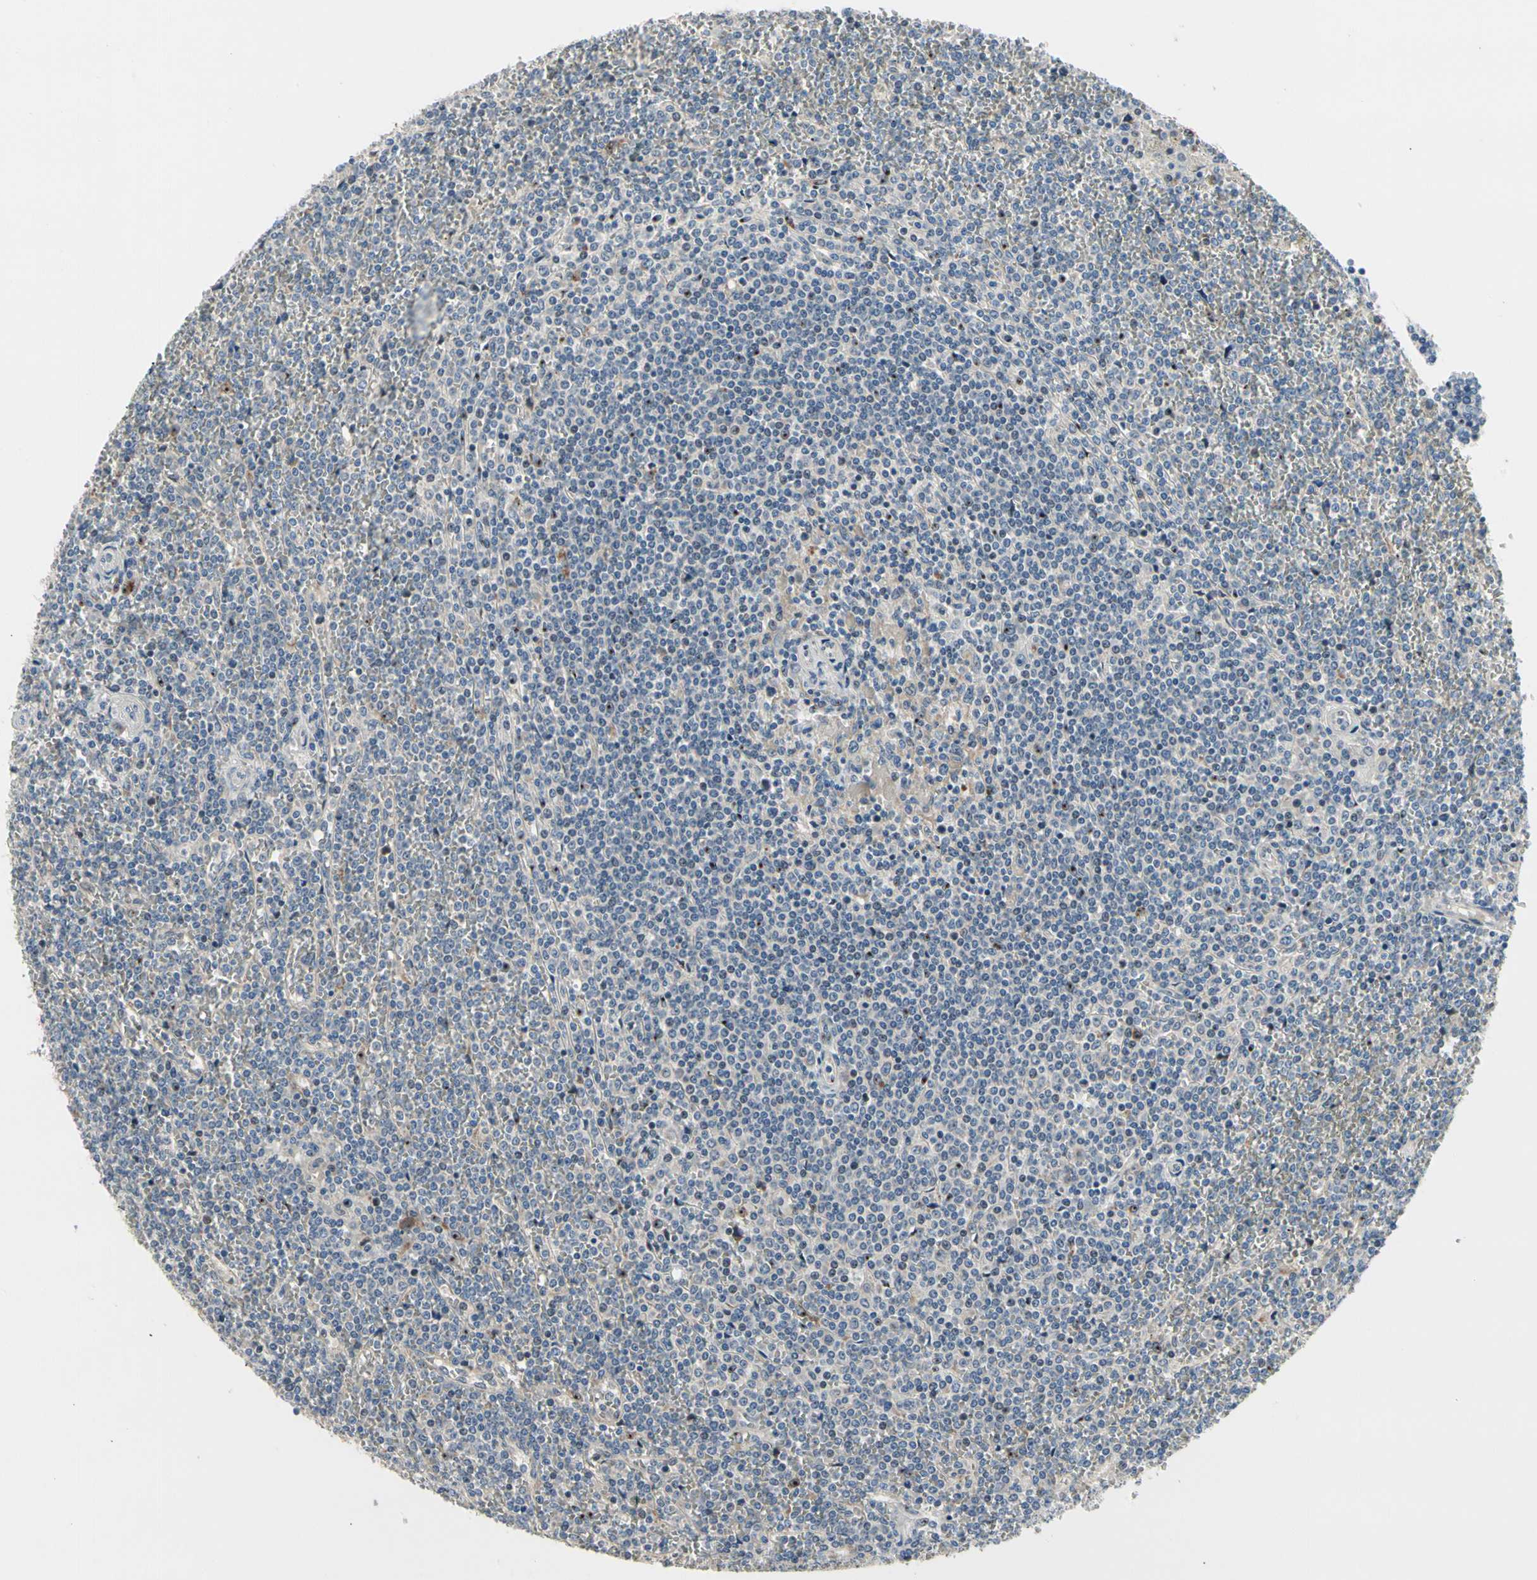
{"staining": {"intensity": "negative", "quantity": "none", "location": "none"}, "tissue": "lymphoma", "cell_type": "Tumor cells", "image_type": "cancer", "snomed": [{"axis": "morphology", "description": "Malignant lymphoma, non-Hodgkin's type, Low grade"}, {"axis": "topography", "description": "Spleen"}], "caption": "Immunohistochemistry (IHC) photomicrograph of human lymphoma stained for a protein (brown), which shows no positivity in tumor cells. (Immunohistochemistry (IHC), brightfield microscopy, high magnification).", "gene": "NFASC", "patient": {"sex": "female", "age": 19}}